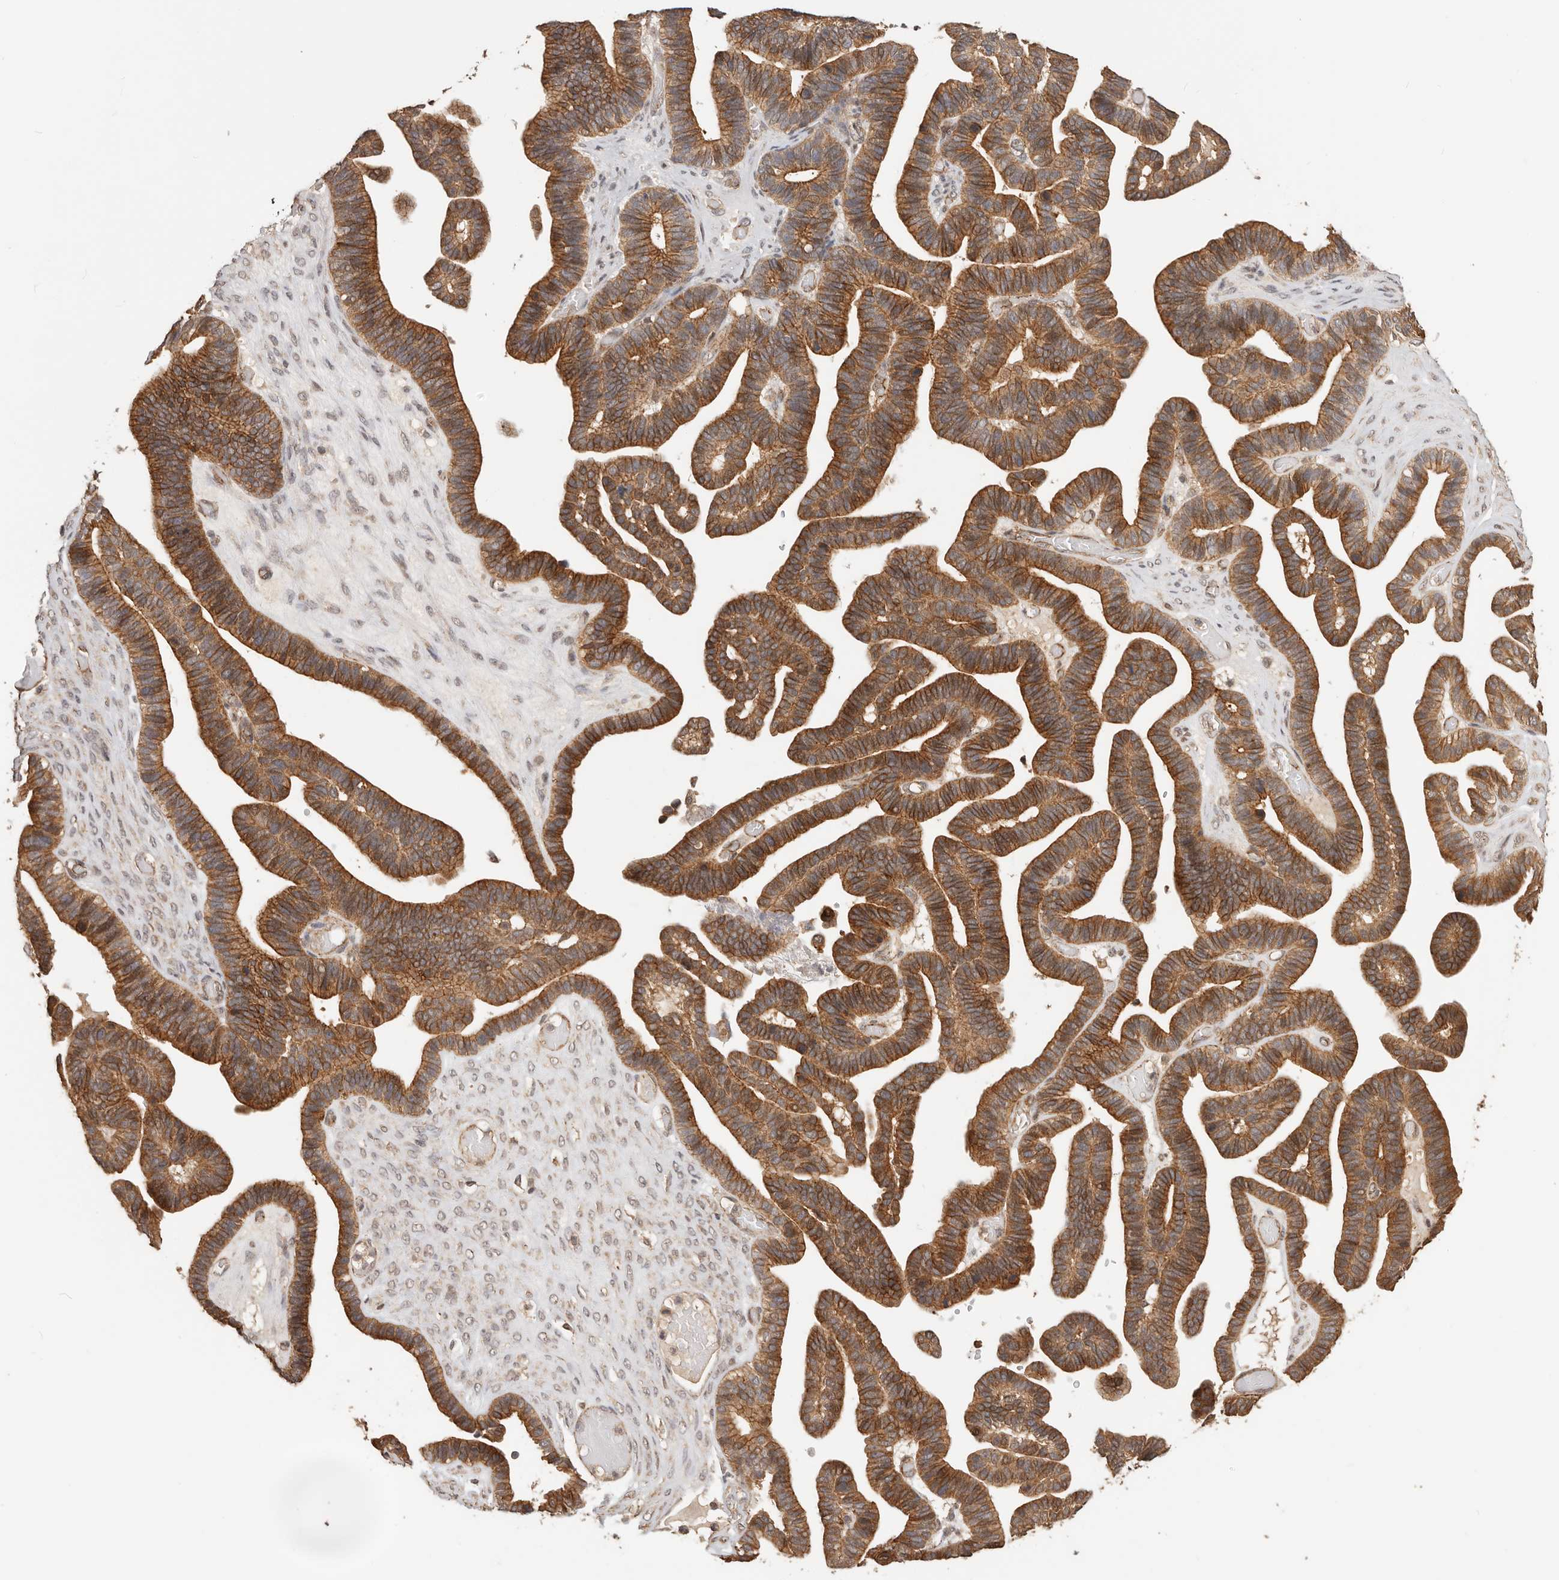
{"staining": {"intensity": "strong", "quantity": ">75%", "location": "cytoplasmic/membranous"}, "tissue": "ovarian cancer", "cell_type": "Tumor cells", "image_type": "cancer", "snomed": [{"axis": "morphology", "description": "Cystadenocarcinoma, serous, NOS"}, {"axis": "topography", "description": "Ovary"}], "caption": "The immunohistochemical stain highlights strong cytoplasmic/membranous expression in tumor cells of serous cystadenocarcinoma (ovarian) tissue.", "gene": "AFDN", "patient": {"sex": "female", "age": 56}}